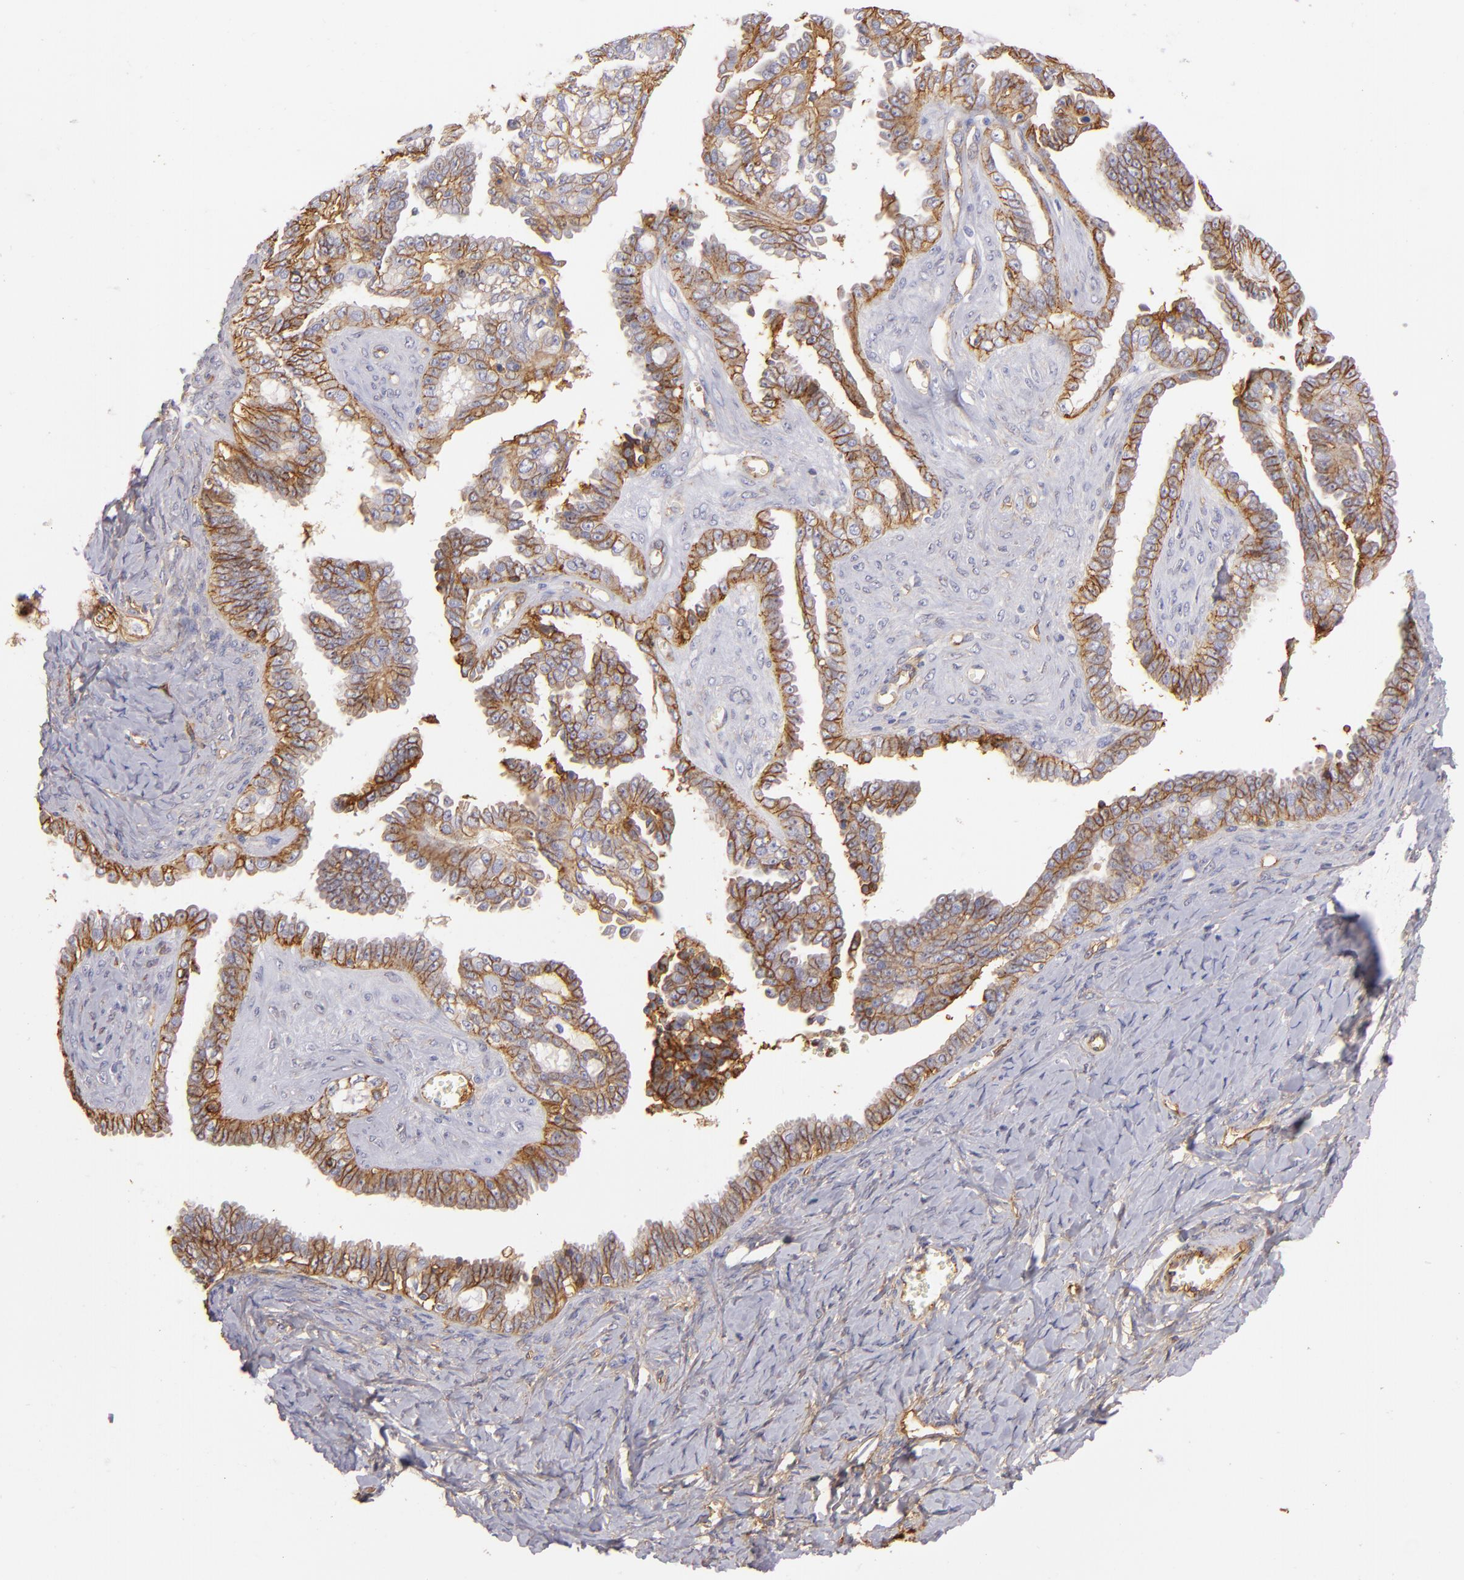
{"staining": {"intensity": "moderate", "quantity": ">75%", "location": "cytoplasmic/membranous"}, "tissue": "ovarian cancer", "cell_type": "Tumor cells", "image_type": "cancer", "snomed": [{"axis": "morphology", "description": "Cystadenocarcinoma, serous, NOS"}, {"axis": "topography", "description": "Ovary"}], "caption": "Immunohistochemical staining of human ovarian serous cystadenocarcinoma exhibits moderate cytoplasmic/membranous protein positivity in about >75% of tumor cells.", "gene": "CD151", "patient": {"sex": "female", "age": 71}}